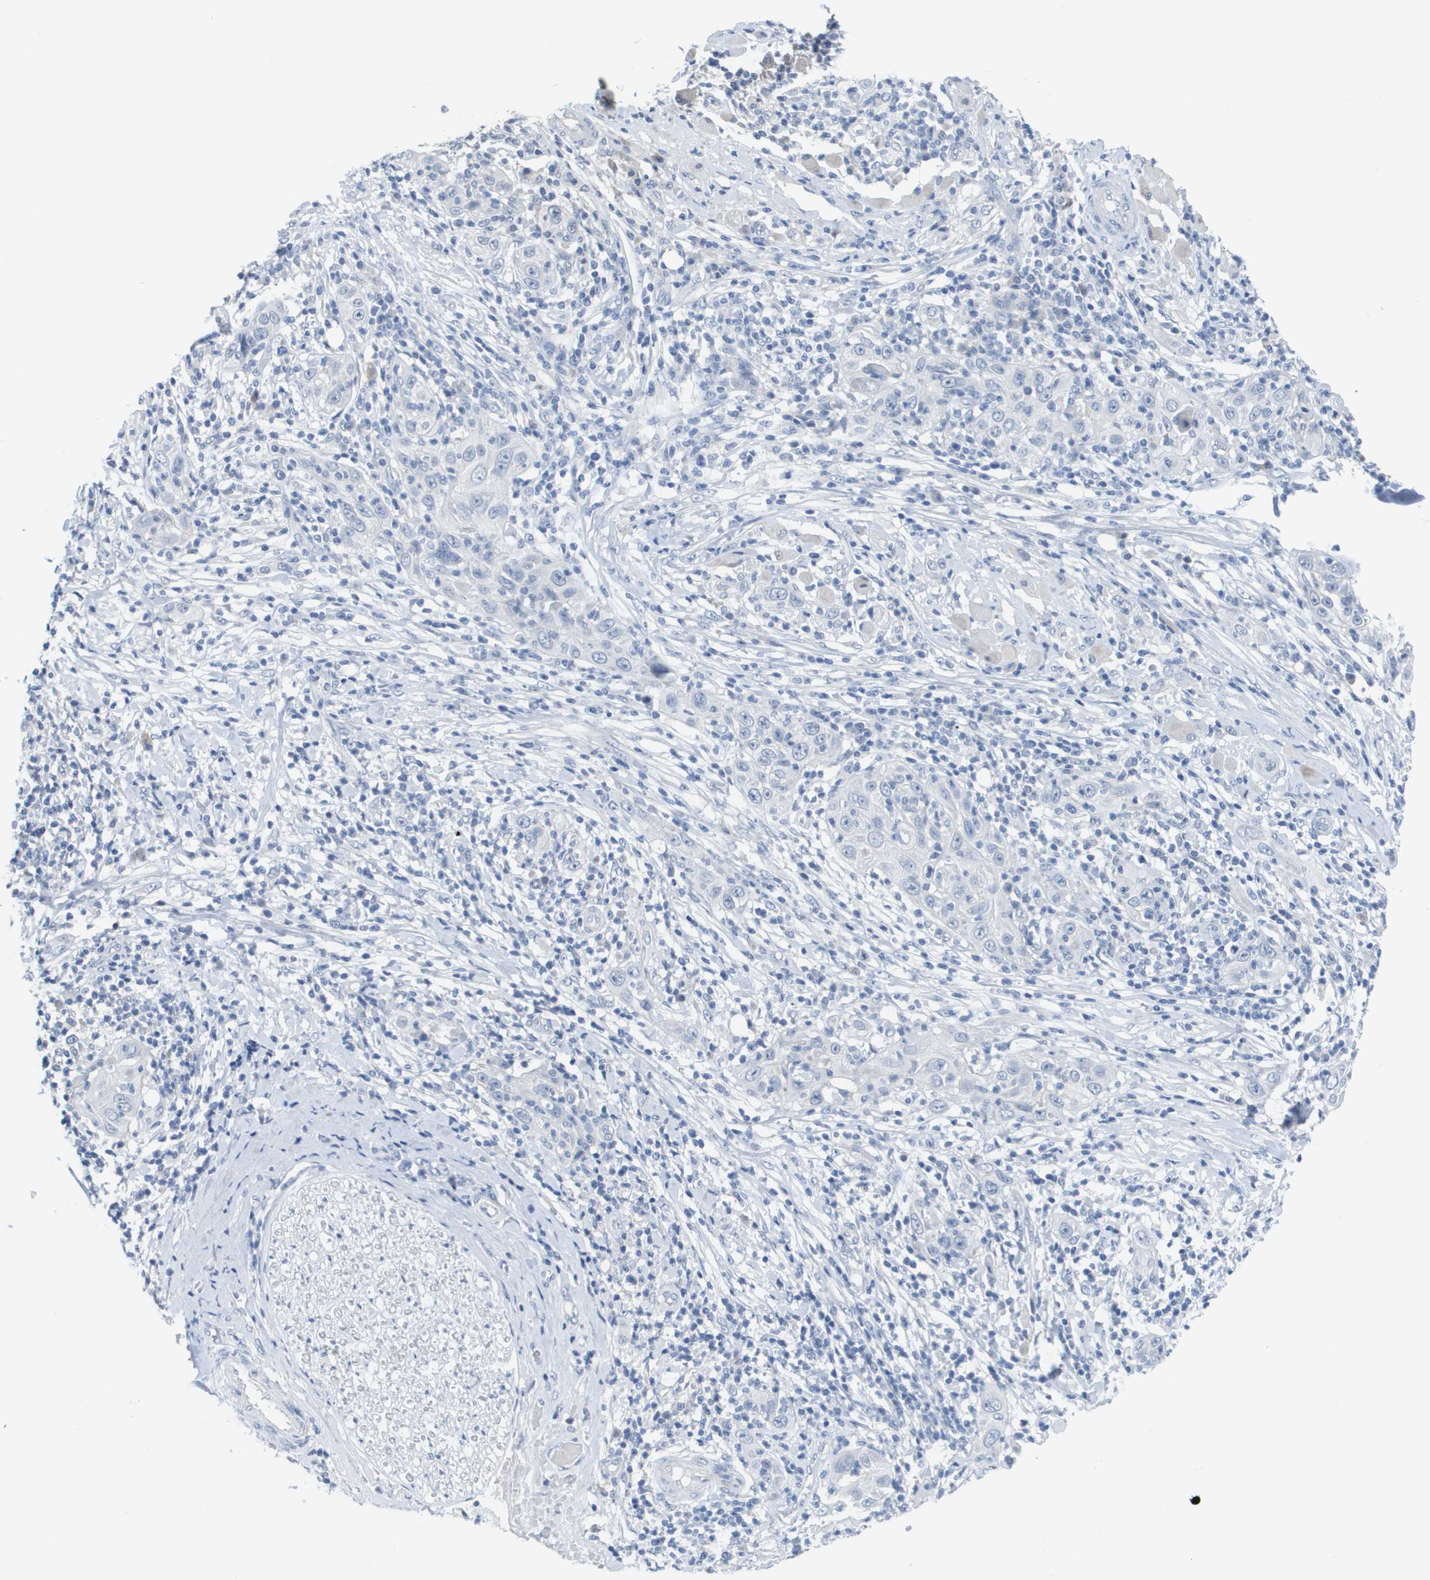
{"staining": {"intensity": "negative", "quantity": "none", "location": "none"}, "tissue": "skin cancer", "cell_type": "Tumor cells", "image_type": "cancer", "snomed": [{"axis": "morphology", "description": "Squamous cell carcinoma, NOS"}, {"axis": "topography", "description": "Skin"}], "caption": "Tumor cells are negative for protein expression in human skin cancer.", "gene": "PDE4A", "patient": {"sex": "female", "age": 88}}